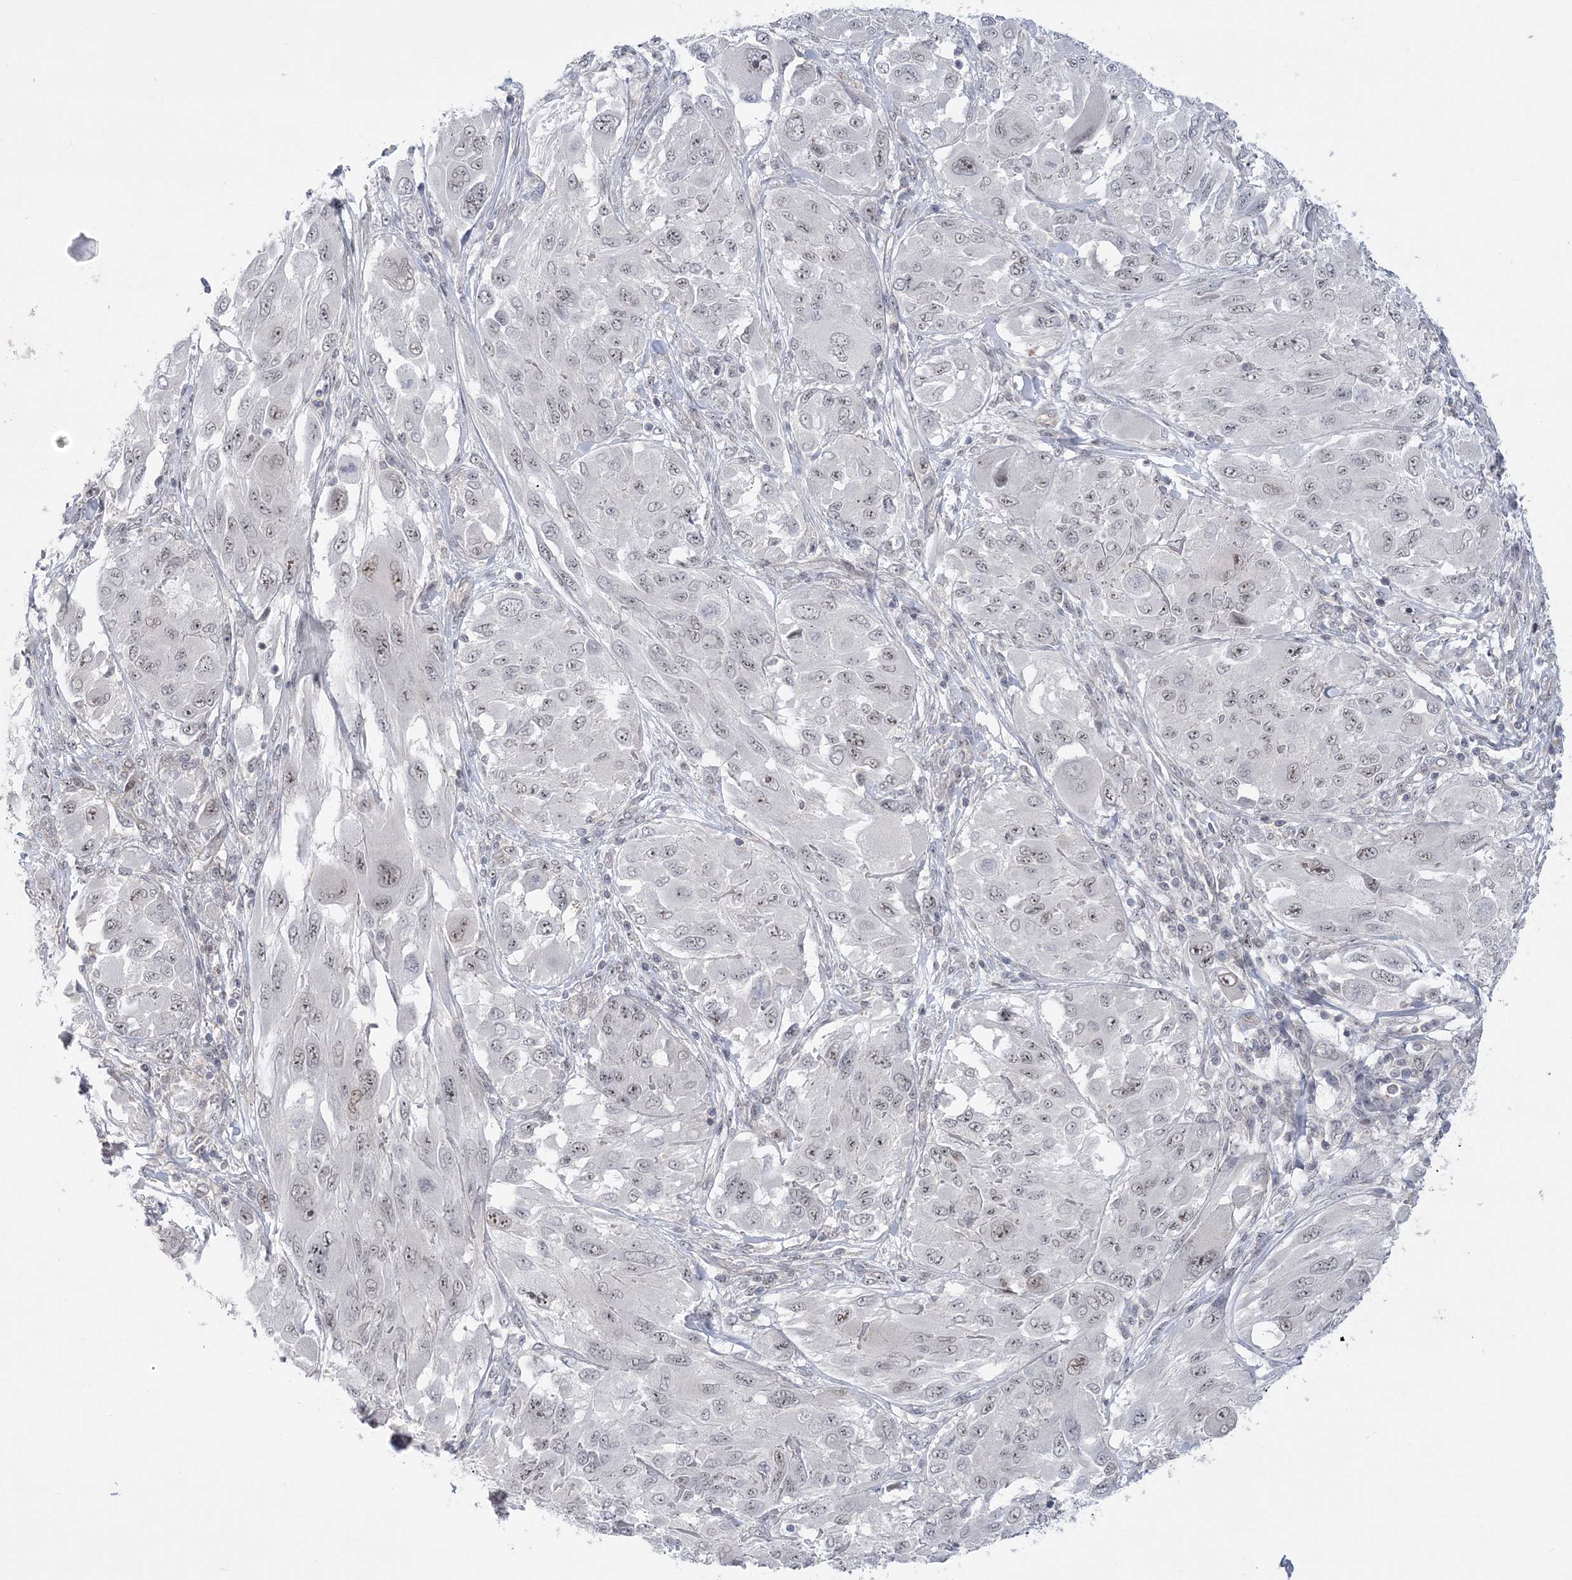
{"staining": {"intensity": "weak", "quantity": "25%-75%", "location": "nuclear"}, "tissue": "melanoma", "cell_type": "Tumor cells", "image_type": "cancer", "snomed": [{"axis": "morphology", "description": "Malignant melanoma, NOS"}, {"axis": "topography", "description": "Skin"}], "caption": "High-magnification brightfield microscopy of melanoma stained with DAB (brown) and counterstained with hematoxylin (blue). tumor cells exhibit weak nuclear staining is present in about25%-75% of cells. (Stains: DAB in brown, nuclei in blue, Microscopy: brightfield microscopy at high magnification).", "gene": "HOMEZ", "patient": {"sex": "female", "age": 91}}